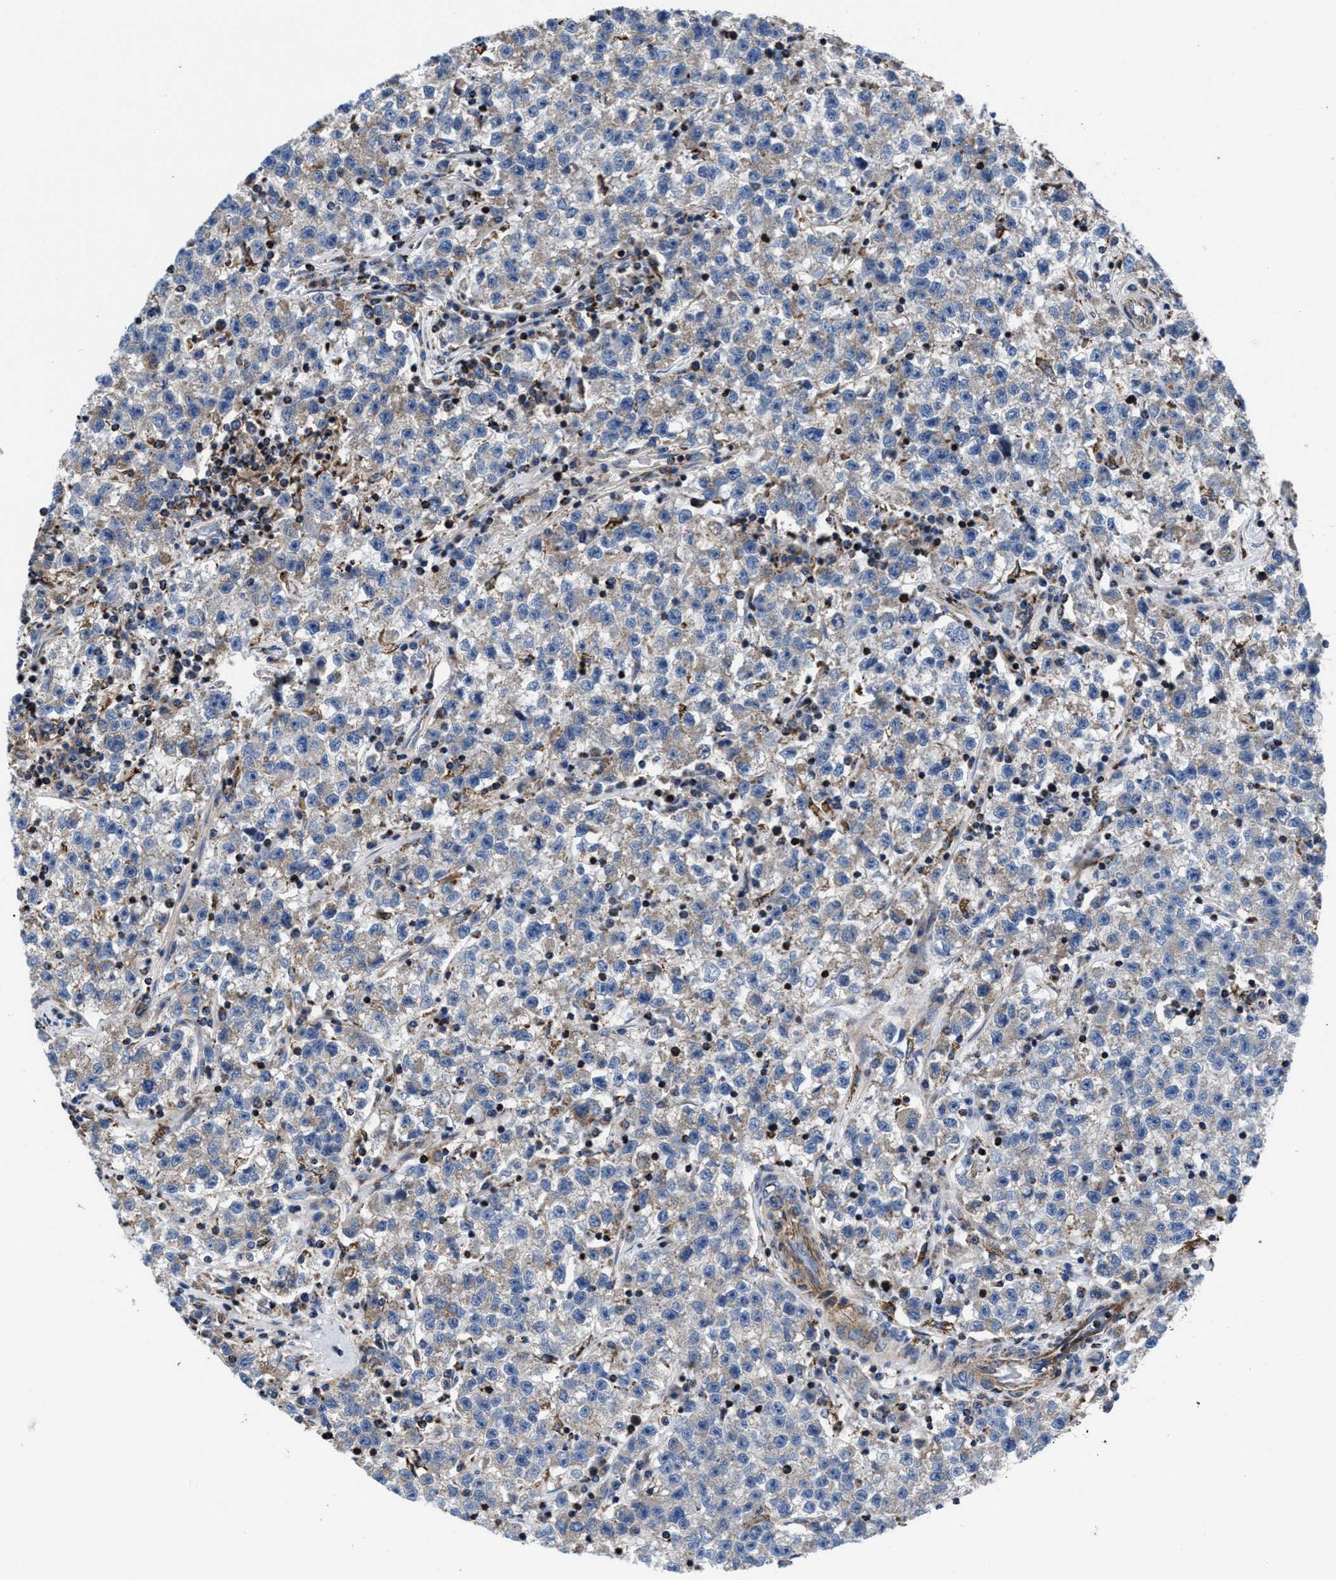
{"staining": {"intensity": "weak", "quantity": ">75%", "location": "cytoplasmic/membranous"}, "tissue": "testis cancer", "cell_type": "Tumor cells", "image_type": "cancer", "snomed": [{"axis": "morphology", "description": "Seminoma, NOS"}, {"axis": "topography", "description": "Testis"}], "caption": "A histopathology image showing weak cytoplasmic/membranous positivity in approximately >75% of tumor cells in seminoma (testis), as visualized by brown immunohistochemical staining.", "gene": "PRR15L", "patient": {"sex": "male", "age": 22}}